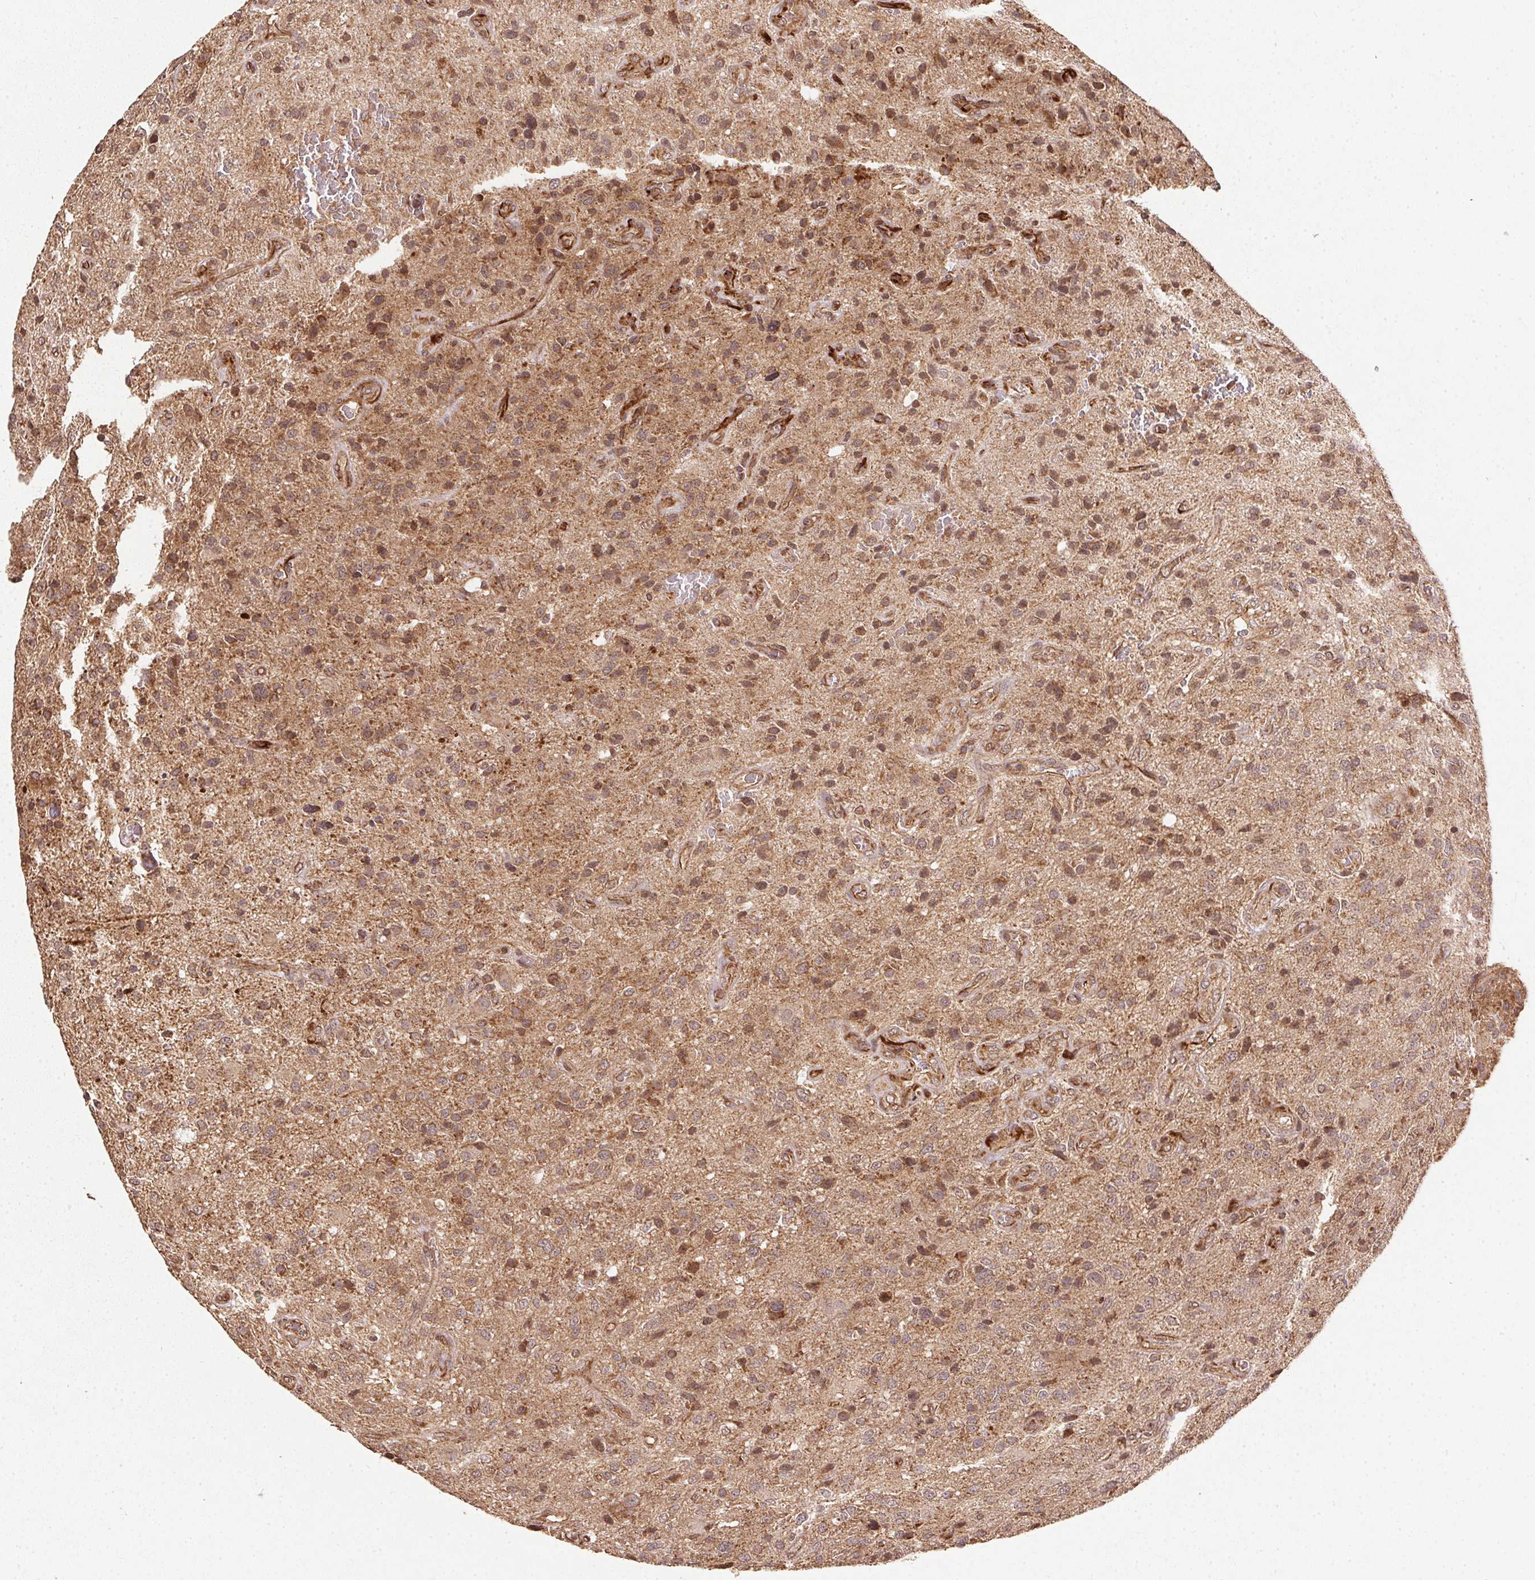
{"staining": {"intensity": "weak", "quantity": ">75%", "location": "cytoplasmic/membranous"}, "tissue": "glioma", "cell_type": "Tumor cells", "image_type": "cancer", "snomed": [{"axis": "morphology", "description": "Glioma, malignant, Low grade"}, {"axis": "topography", "description": "Brain"}], "caption": "A photomicrograph of human low-grade glioma (malignant) stained for a protein displays weak cytoplasmic/membranous brown staining in tumor cells.", "gene": "SPRED2", "patient": {"sex": "male", "age": 66}}